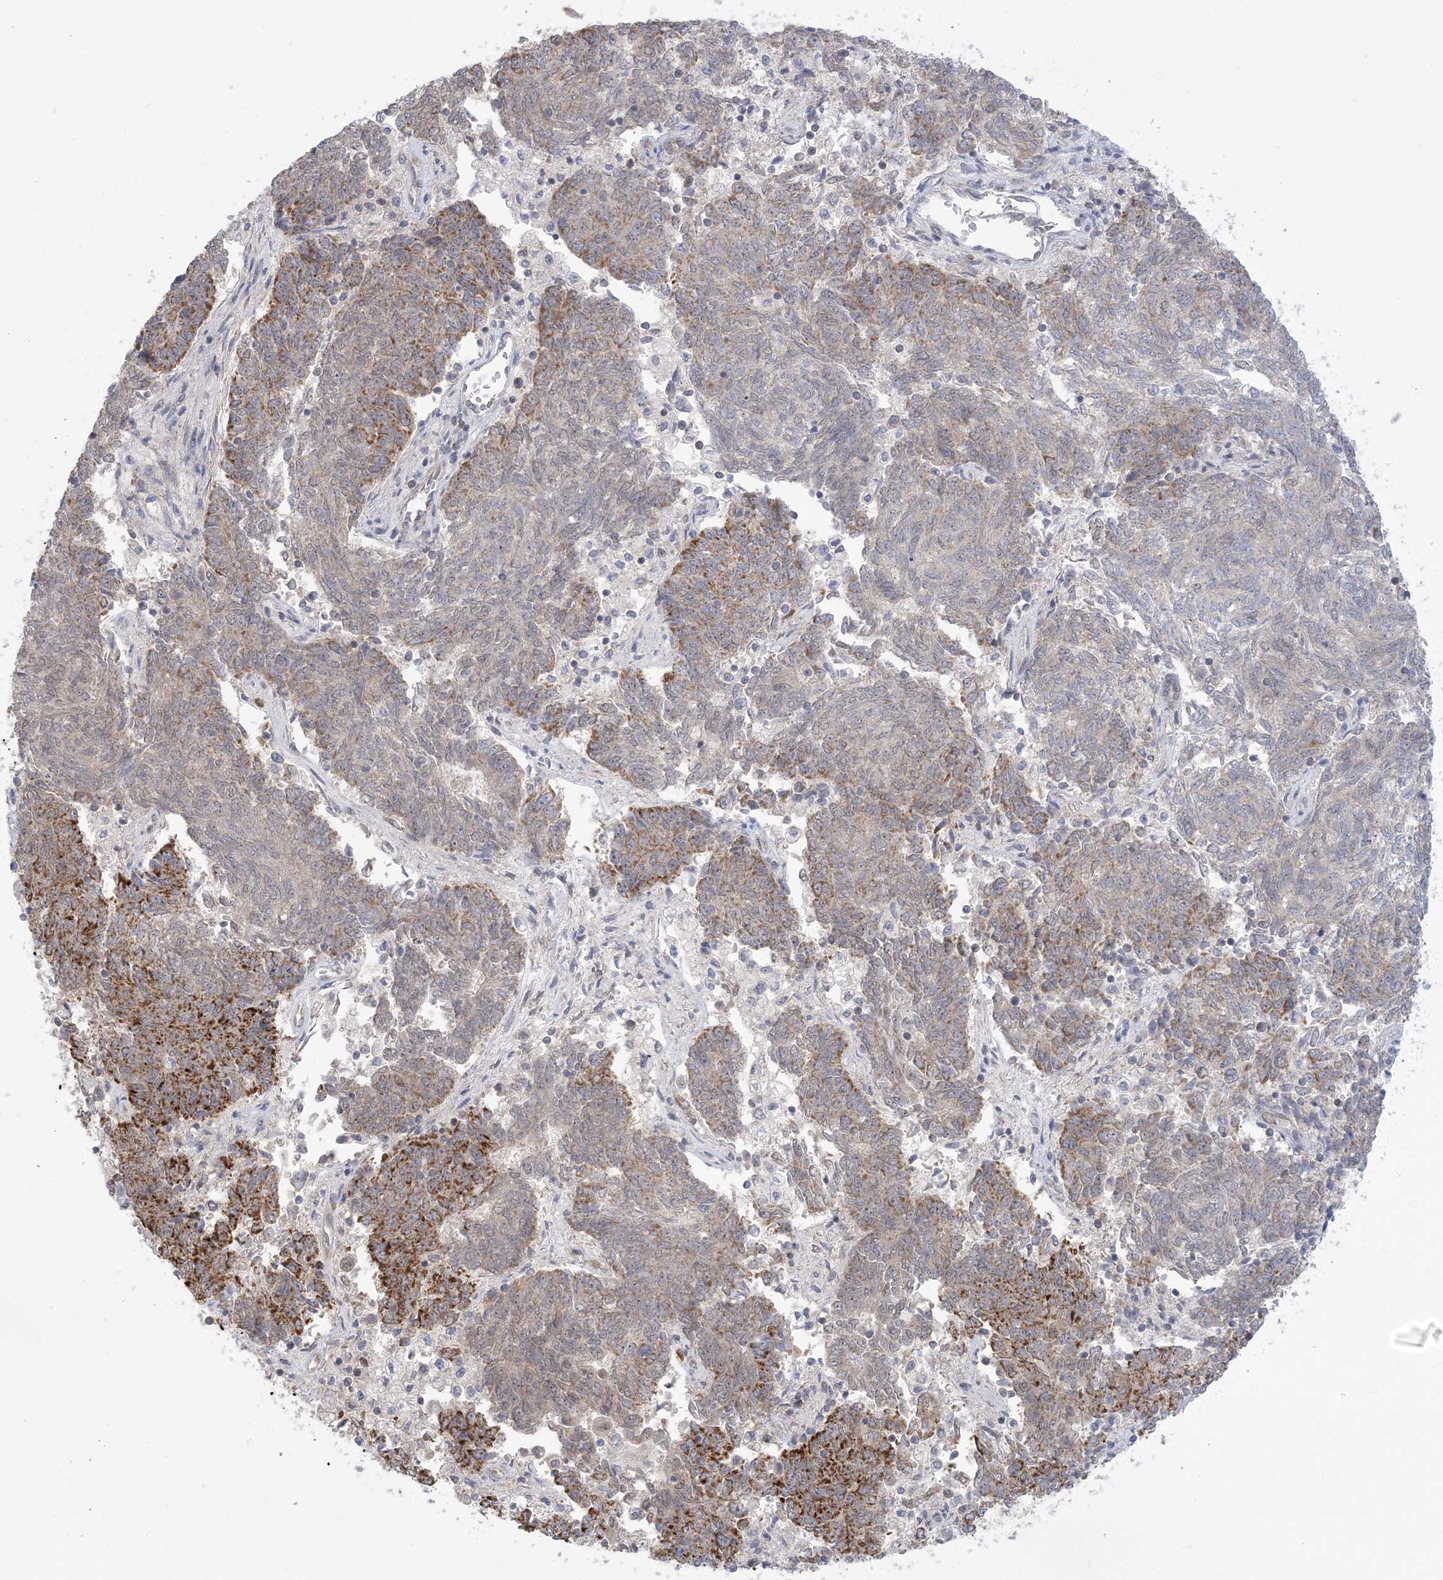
{"staining": {"intensity": "moderate", "quantity": "25%-75%", "location": "cytoplasmic/membranous"}, "tissue": "endometrial cancer", "cell_type": "Tumor cells", "image_type": "cancer", "snomed": [{"axis": "morphology", "description": "Adenocarcinoma, NOS"}, {"axis": "topography", "description": "Endometrium"}], "caption": "Immunohistochemistry image of neoplastic tissue: endometrial adenocarcinoma stained using immunohistochemistry (IHC) displays medium levels of moderate protein expression localized specifically in the cytoplasmic/membranous of tumor cells, appearing as a cytoplasmic/membranous brown color.", "gene": "TRMT10C", "patient": {"sex": "female", "age": 80}}